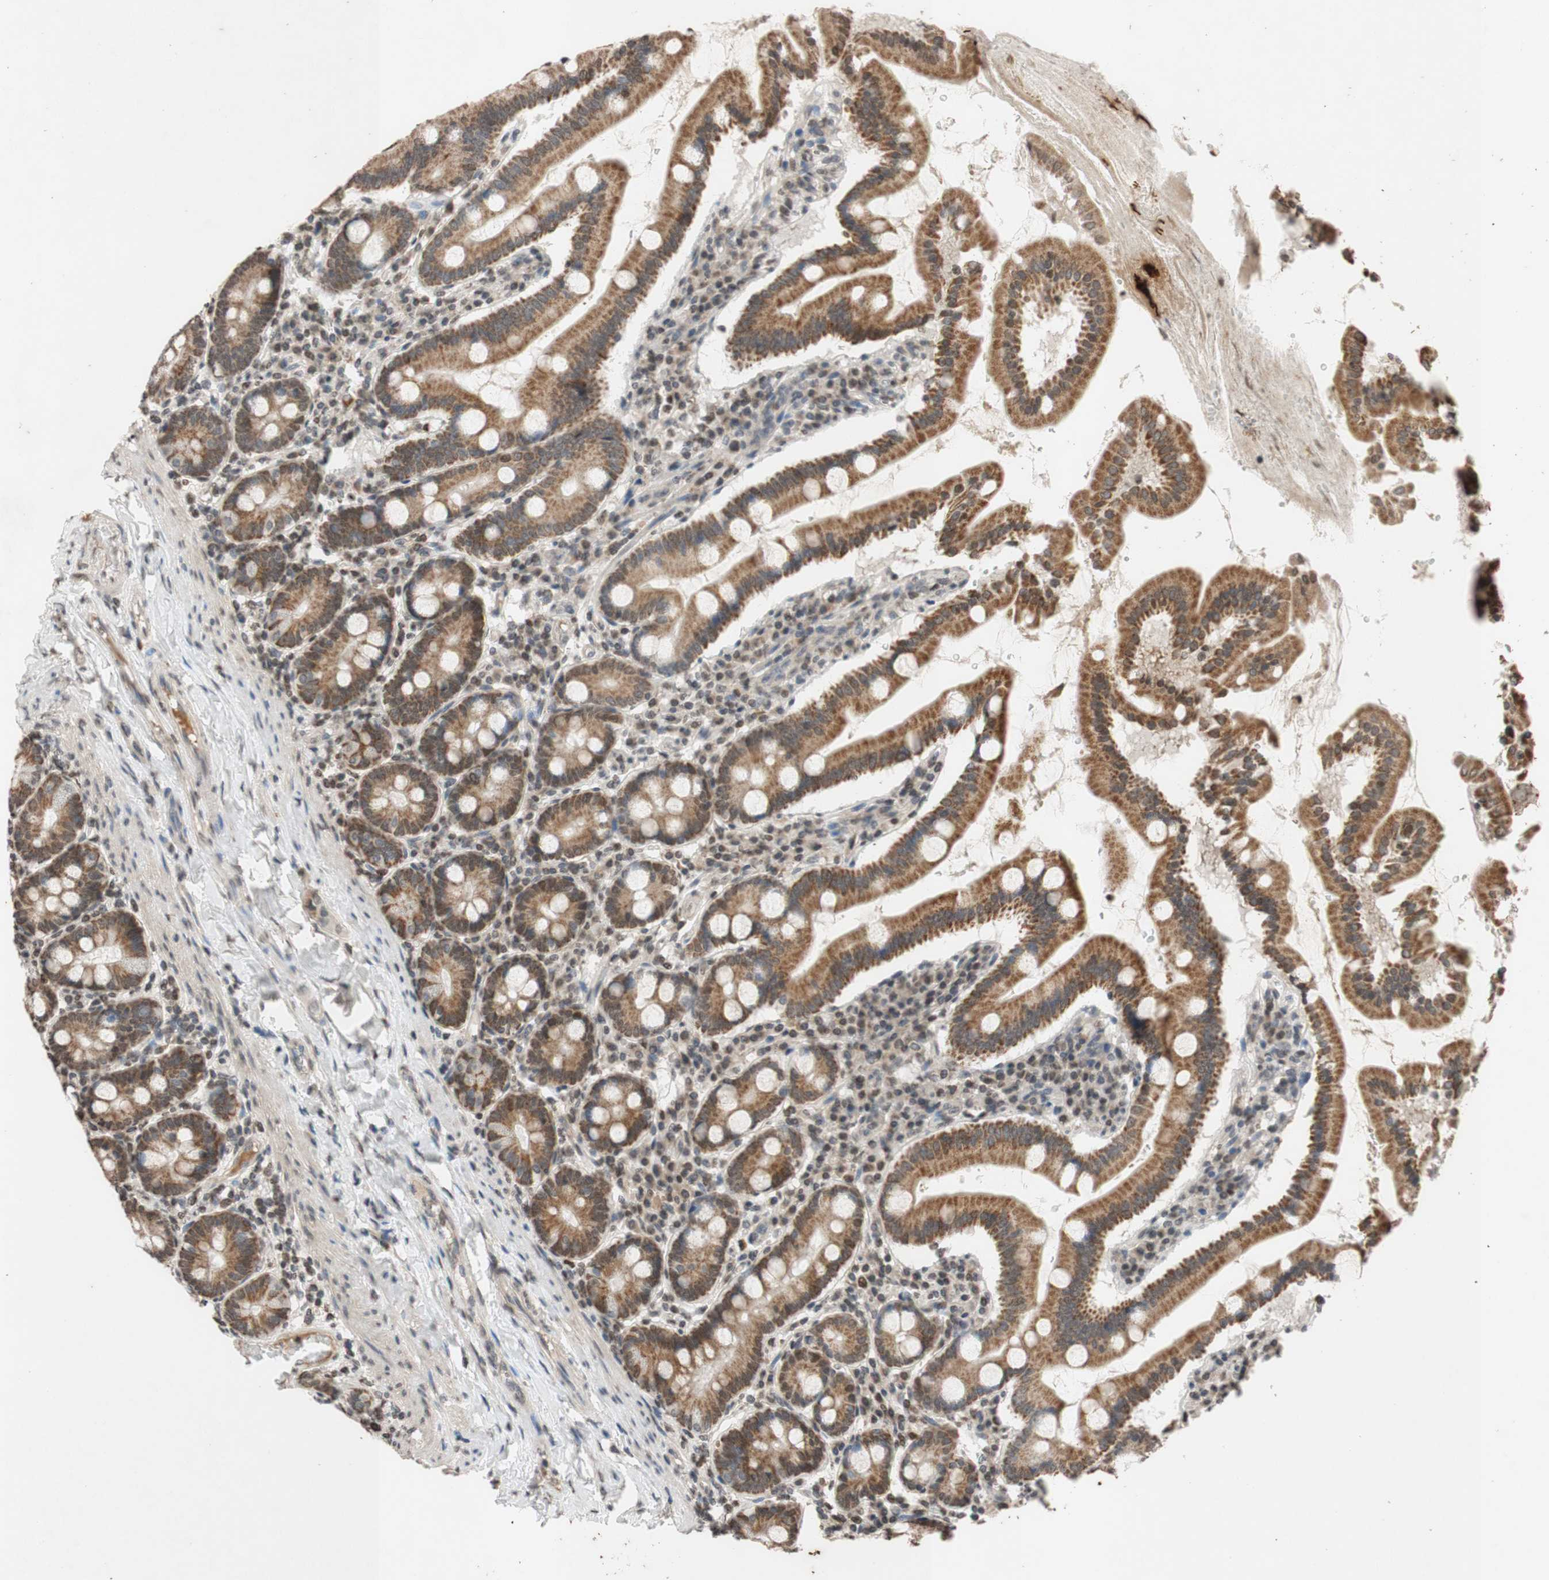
{"staining": {"intensity": "moderate", "quantity": ">75%", "location": "cytoplasmic/membranous"}, "tissue": "duodenum", "cell_type": "Glandular cells", "image_type": "normal", "snomed": [{"axis": "morphology", "description": "Normal tissue, NOS"}, {"axis": "topography", "description": "Duodenum"}], "caption": "Unremarkable duodenum was stained to show a protein in brown. There is medium levels of moderate cytoplasmic/membranous staining in about >75% of glandular cells.", "gene": "MCM6", "patient": {"sex": "male", "age": 50}}